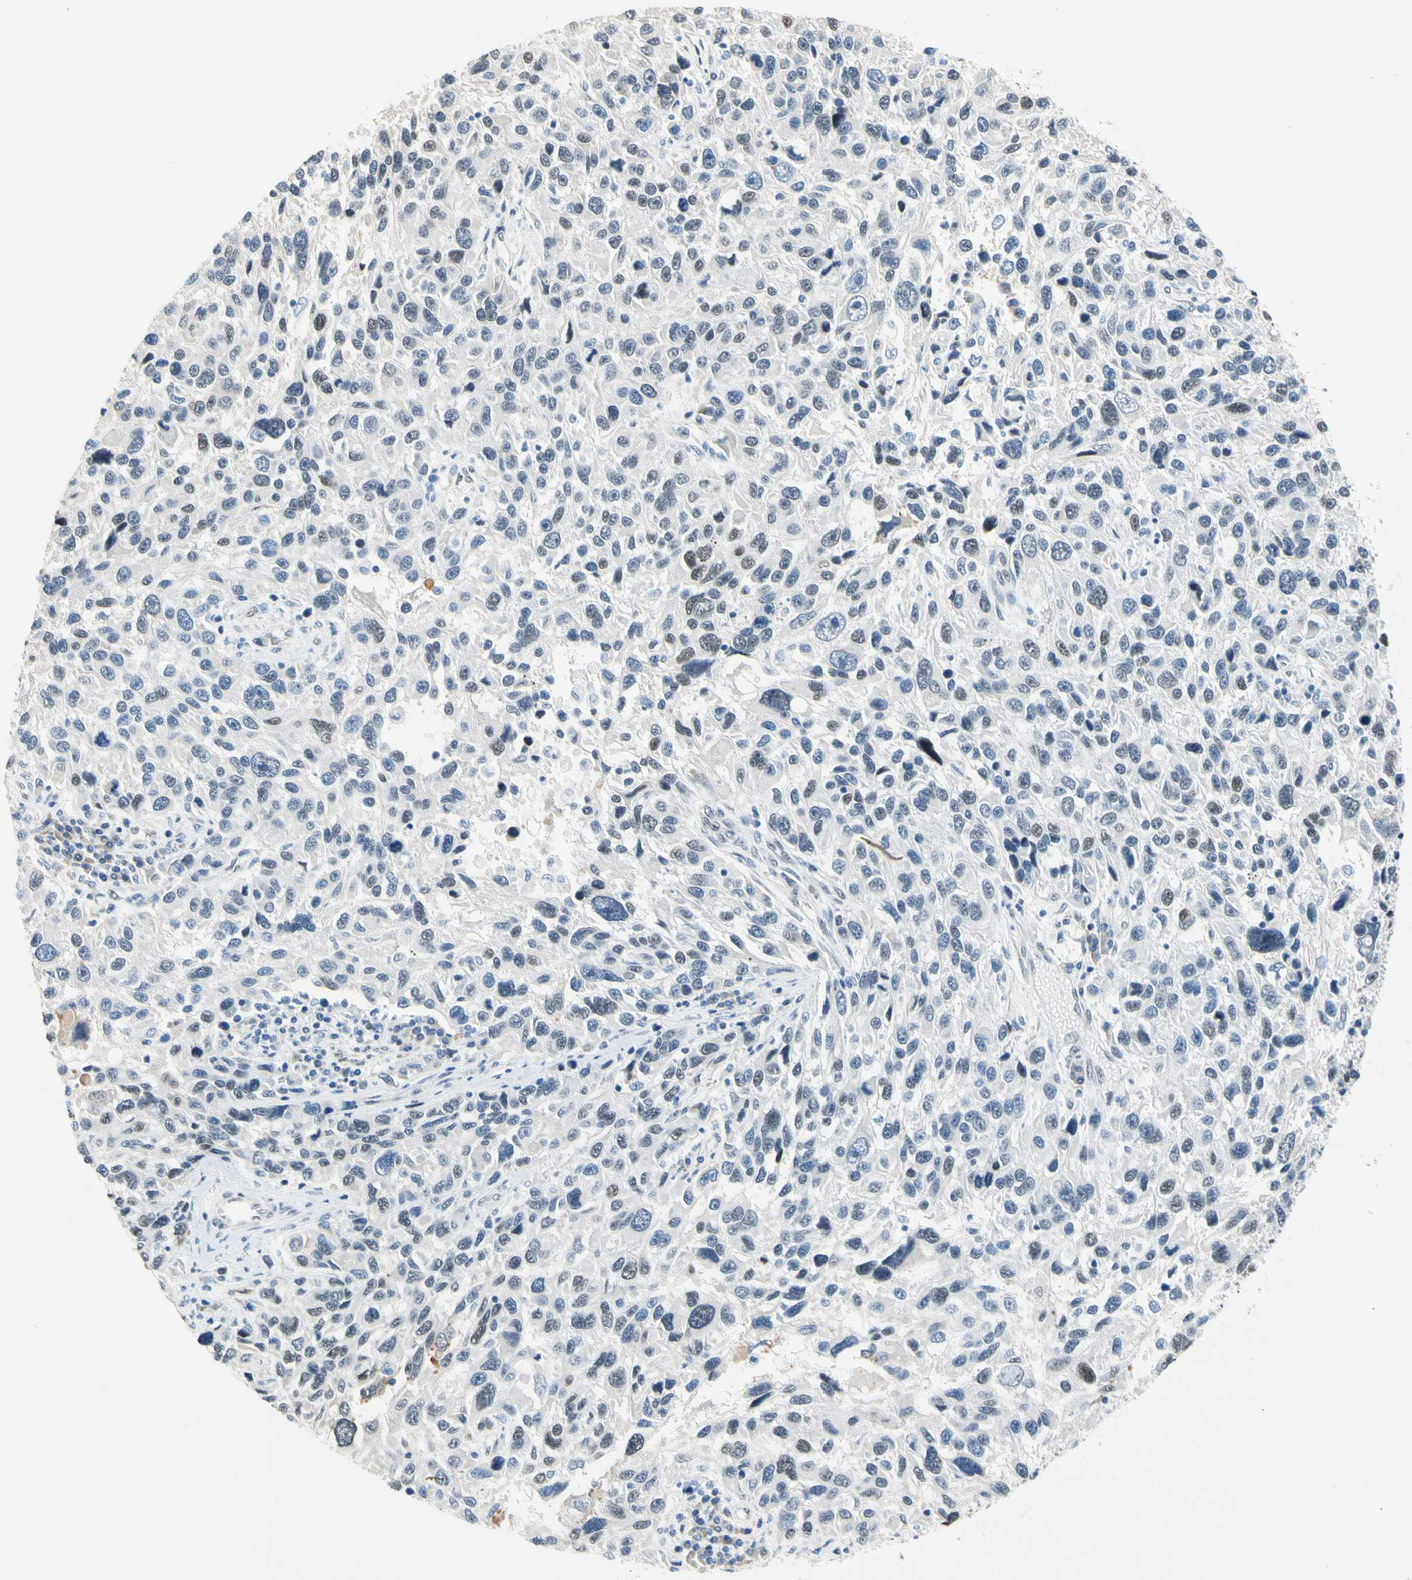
{"staining": {"intensity": "negative", "quantity": "none", "location": "none"}, "tissue": "melanoma", "cell_type": "Tumor cells", "image_type": "cancer", "snomed": [{"axis": "morphology", "description": "Malignant melanoma, NOS"}, {"axis": "topography", "description": "Skin"}], "caption": "Micrograph shows no protein expression in tumor cells of malignant melanoma tissue.", "gene": "NFIA", "patient": {"sex": "male", "age": 53}}